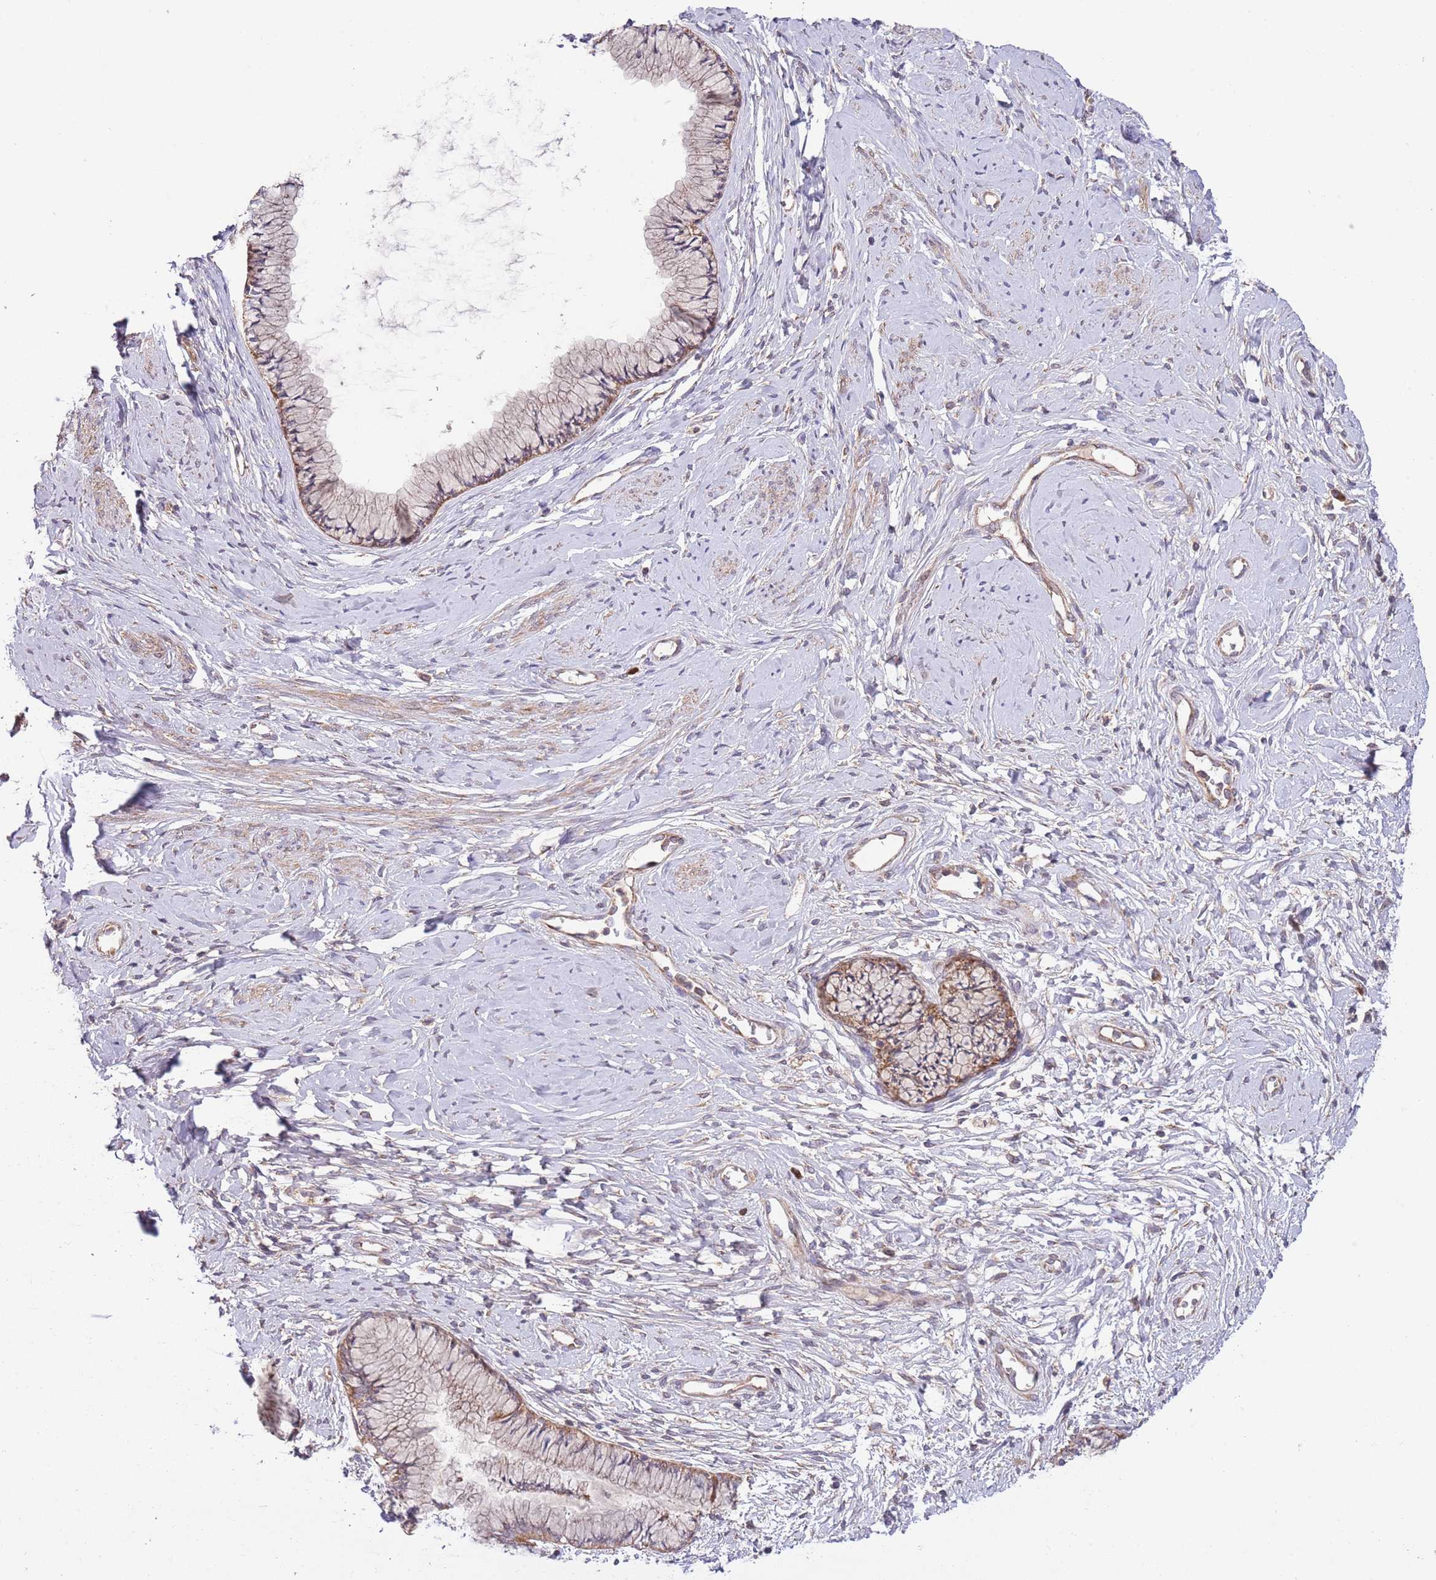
{"staining": {"intensity": "moderate", "quantity": ">75%", "location": "cytoplasmic/membranous"}, "tissue": "cervix", "cell_type": "Glandular cells", "image_type": "normal", "snomed": [{"axis": "morphology", "description": "Normal tissue, NOS"}, {"axis": "topography", "description": "Cervix"}], "caption": "A histopathology image showing moderate cytoplasmic/membranous expression in about >75% of glandular cells in normal cervix, as visualized by brown immunohistochemical staining.", "gene": "MFNG", "patient": {"sex": "female", "age": 42}}